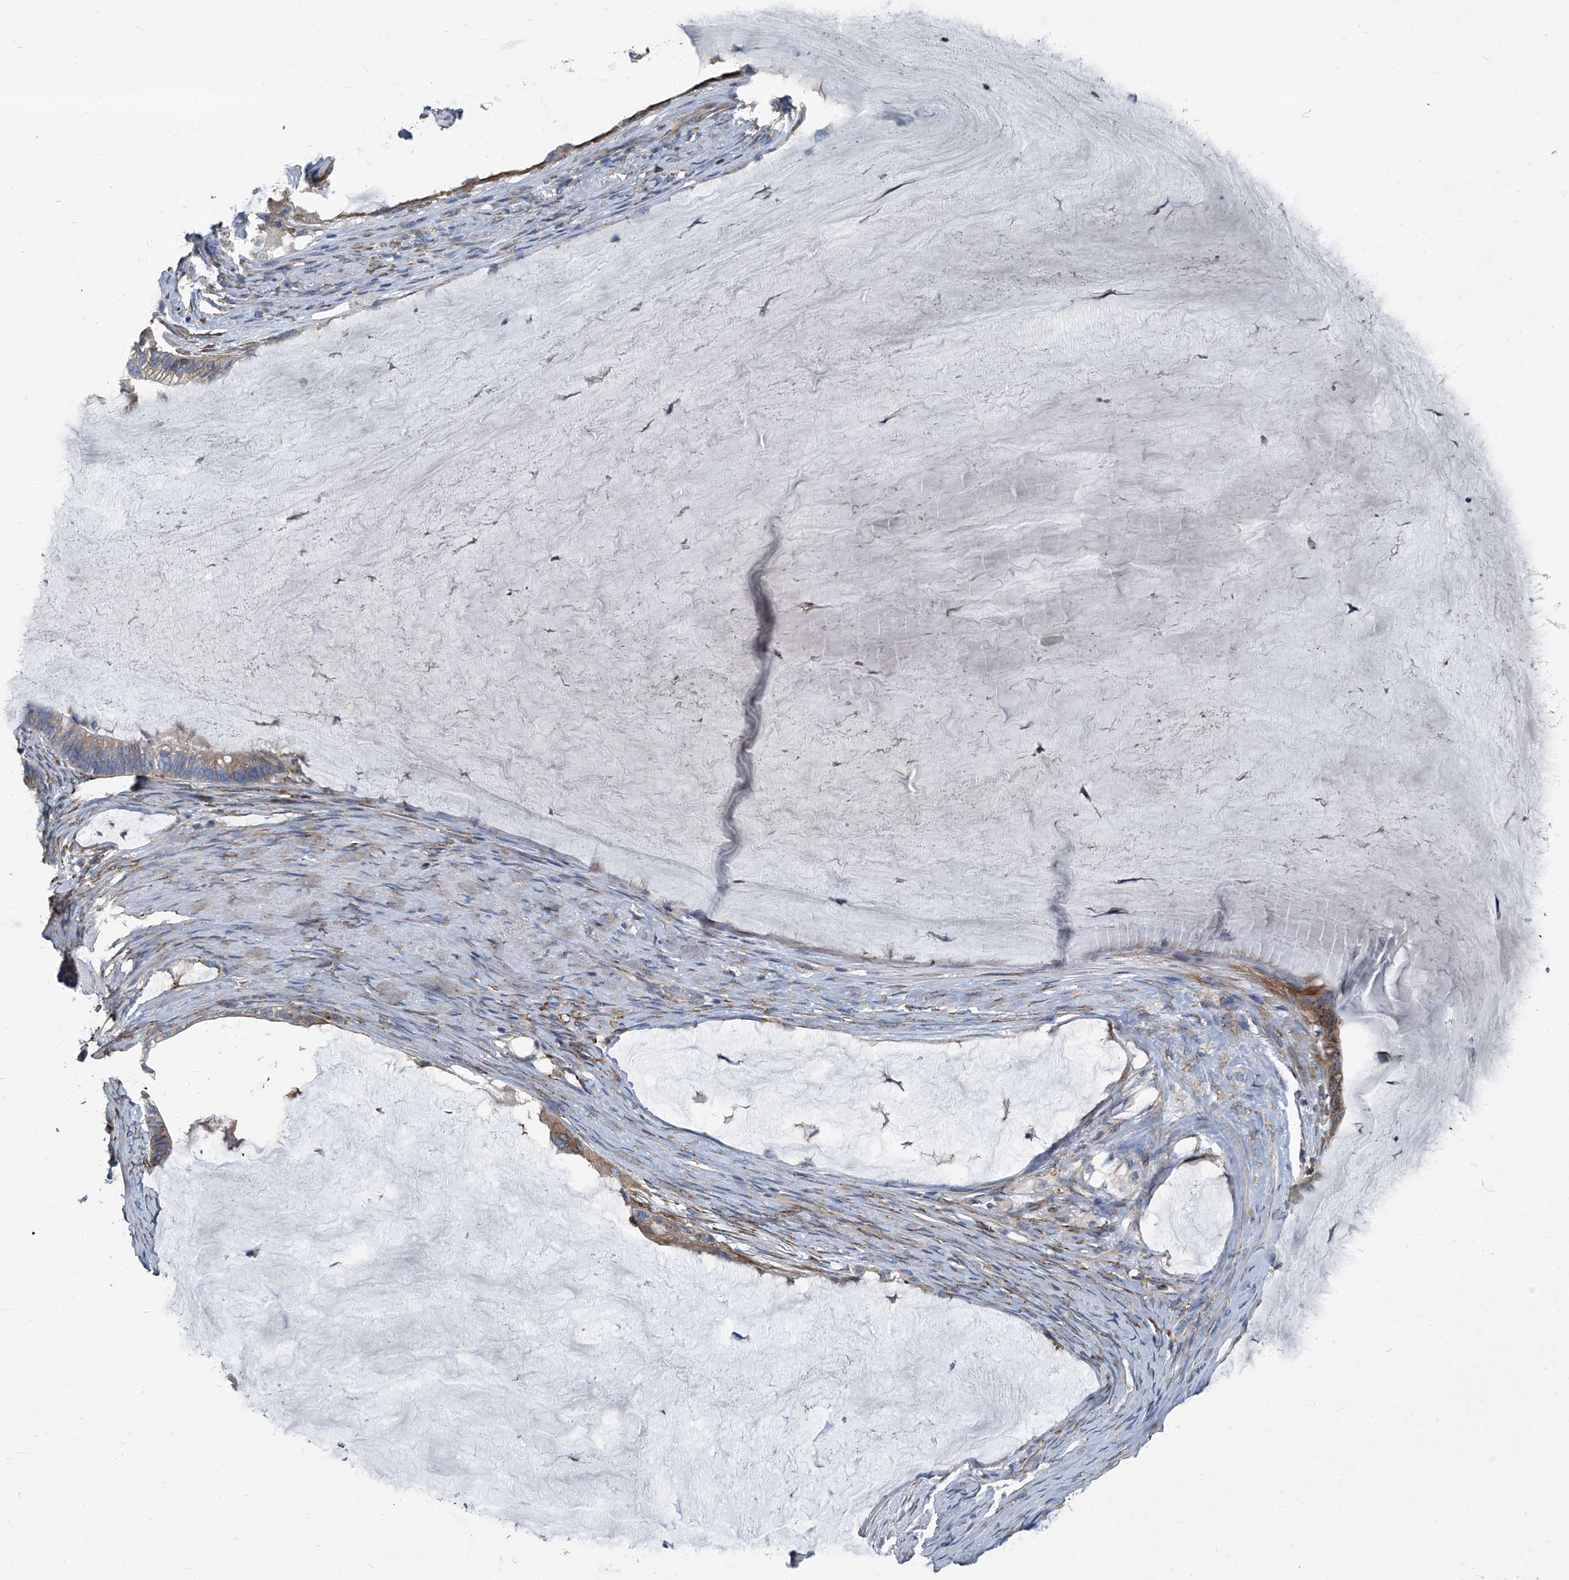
{"staining": {"intensity": "weak", "quantity": ">75%", "location": "cytoplasmic/membranous"}, "tissue": "ovarian cancer", "cell_type": "Tumor cells", "image_type": "cancer", "snomed": [{"axis": "morphology", "description": "Cystadenocarcinoma, mucinous, NOS"}, {"axis": "topography", "description": "Ovary"}], "caption": "Protein positivity by immunohistochemistry exhibits weak cytoplasmic/membranous staining in about >75% of tumor cells in mucinous cystadenocarcinoma (ovarian). (DAB (3,3'-diaminobenzidine) IHC, brown staining for protein, blue staining for nuclei).", "gene": "SEPTIN7", "patient": {"sex": "female", "age": 61}}